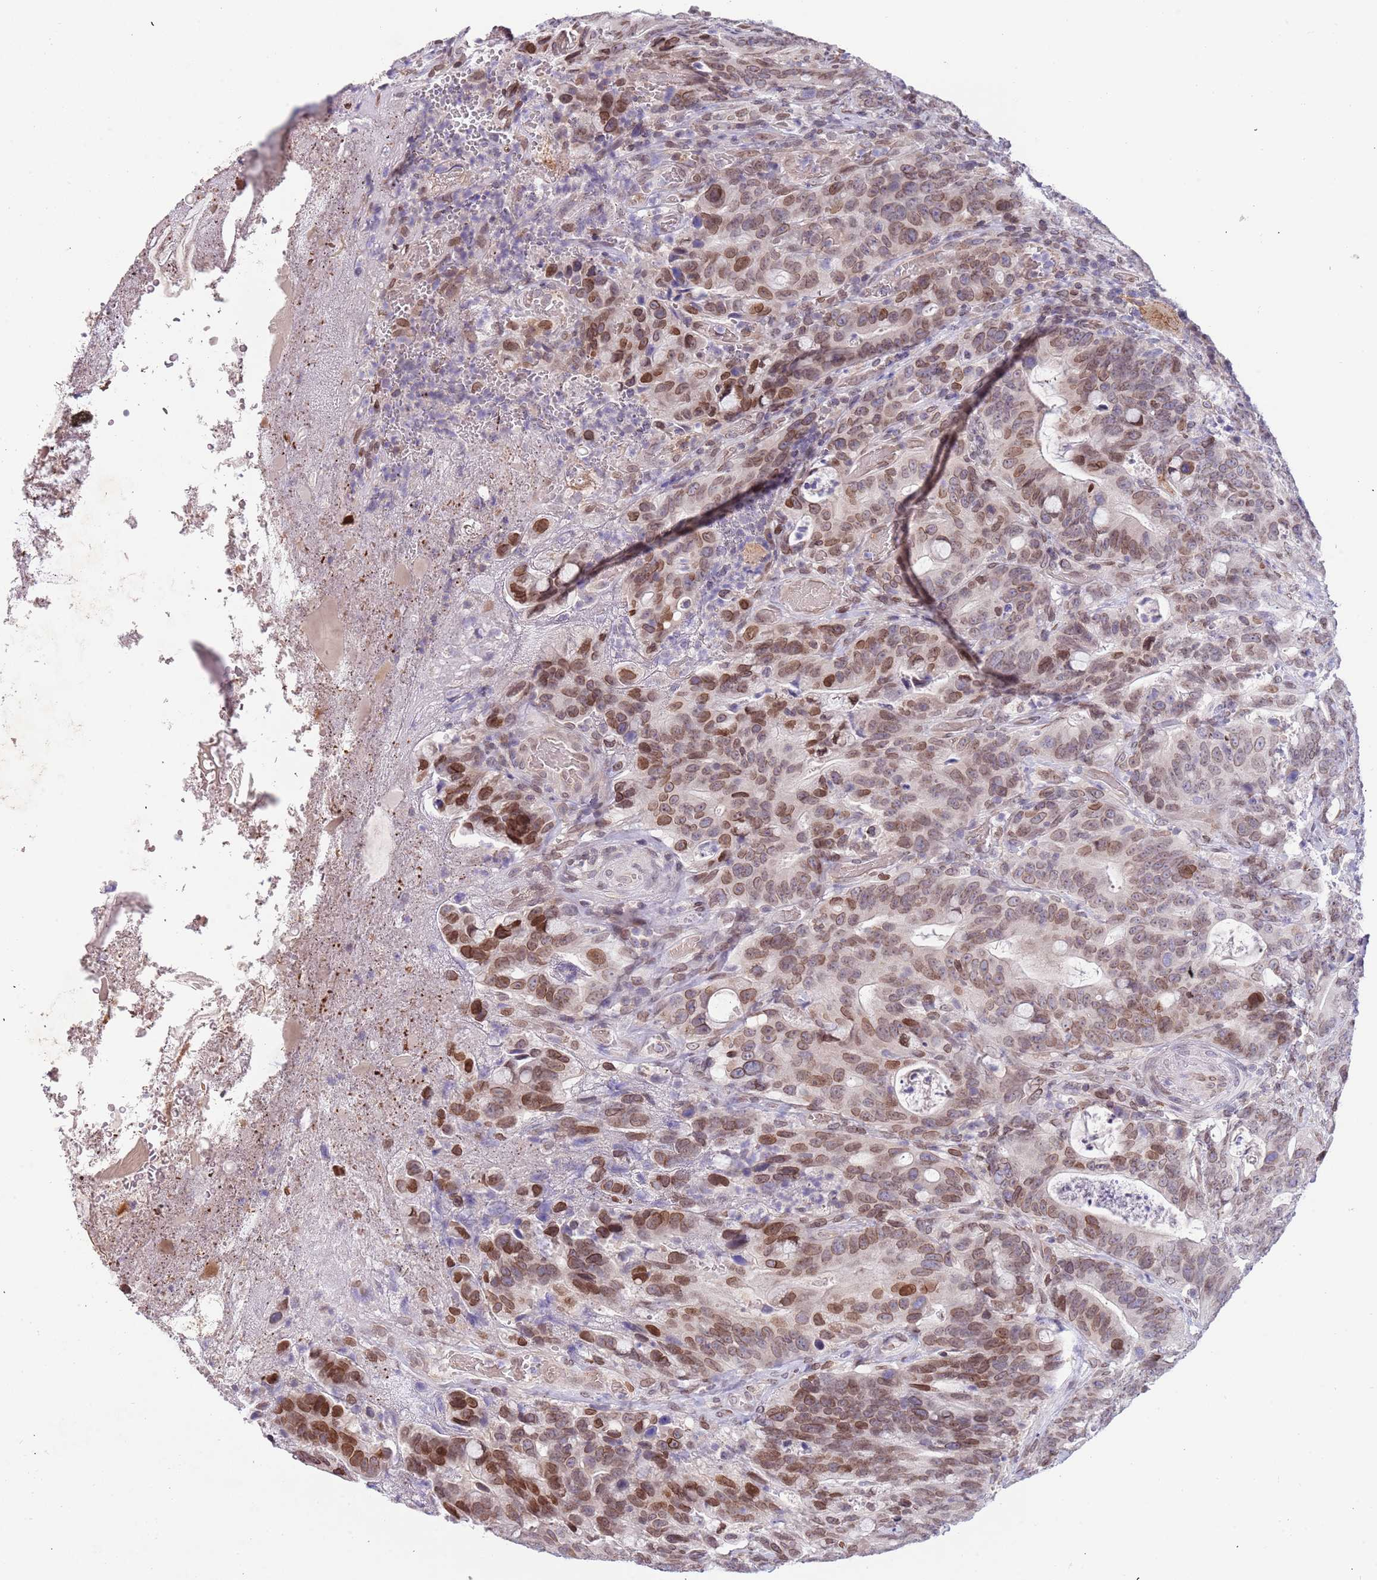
{"staining": {"intensity": "moderate", "quantity": ">75%", "location": "nuclear"}, "tissue": "colorectal cancer", "cell_type": "Tumor cells", "image_type": "cancer", "snomed": [{"axis": "morphology", "description": "Adenocarcinoma, NOS"}, {"axis": "topography", "description": "Colon"}], "caption": "Moderate nuclear staining is appreciated in approximately >75% of tumor cells in colorectal cancer.", "gene": "KLHDC2", "patient": {"sex": "female", "age": 82}}